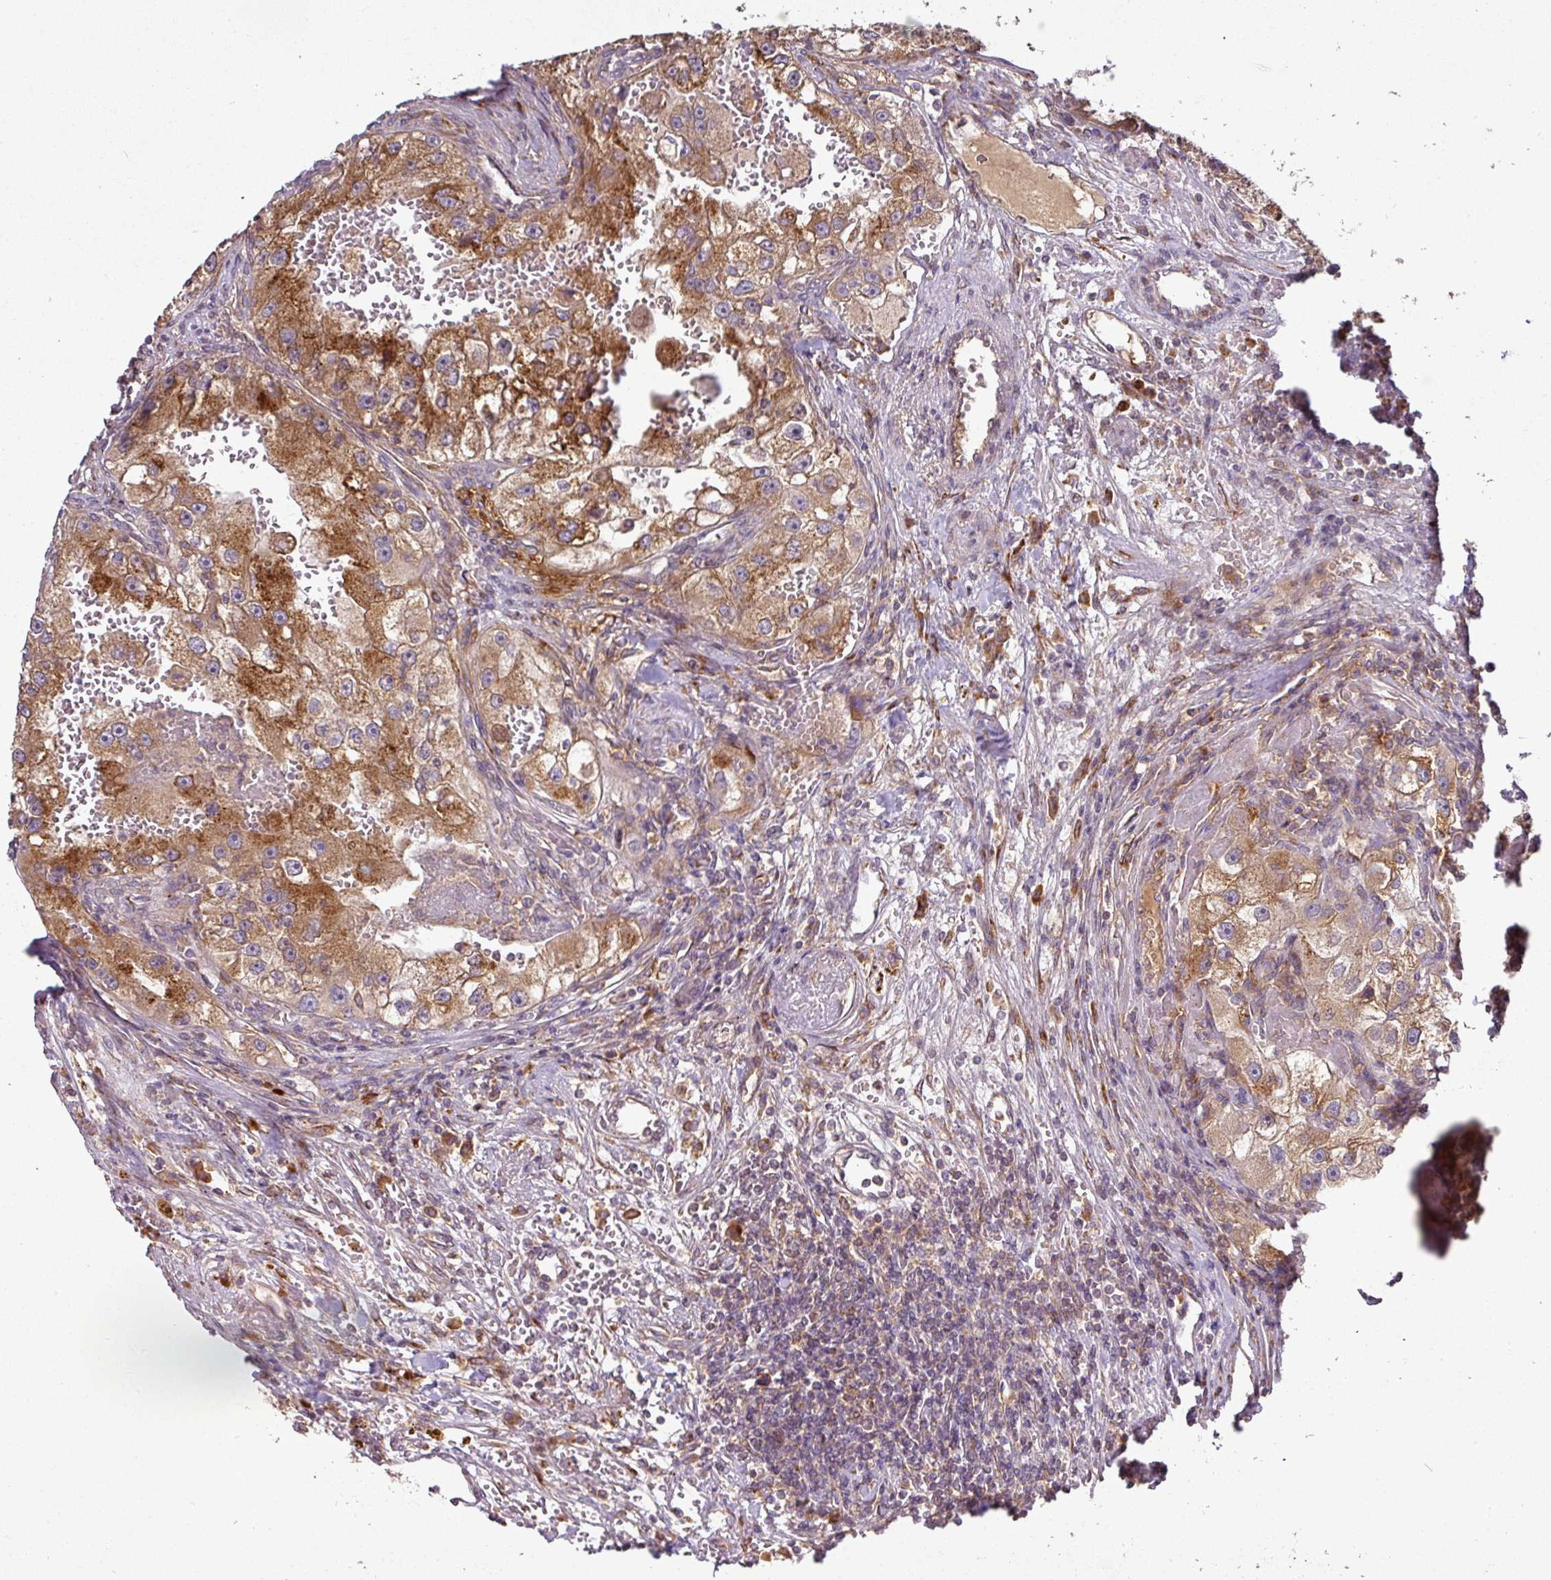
{"staining": {"intensity": "moderate", "quantity": ">75%", "location": "cytoplasmic/membranous"}, "tissue": "renal cancer", "cell_type": "Tumor cells", "image_type": "cancer", "snomed": [{"axis": "morphology", "description": "Adenocarcinoma, NOS"}, {"axis": "topography", "description": "Kidney"}], "caption": "Brown immunohistochemical staining in renal adenocarcinoma shows moderate cytoplasmic/membranous expression in approximately >75% of tumor cells. The protein is stained brown, and the nuclei are stained in blue (DAB (3,3'-diaminobenzidine) IHC with brightfield microscopy, high magnification).", "gene": "GALP", "patient": {"sex": "male", "age": 63}}